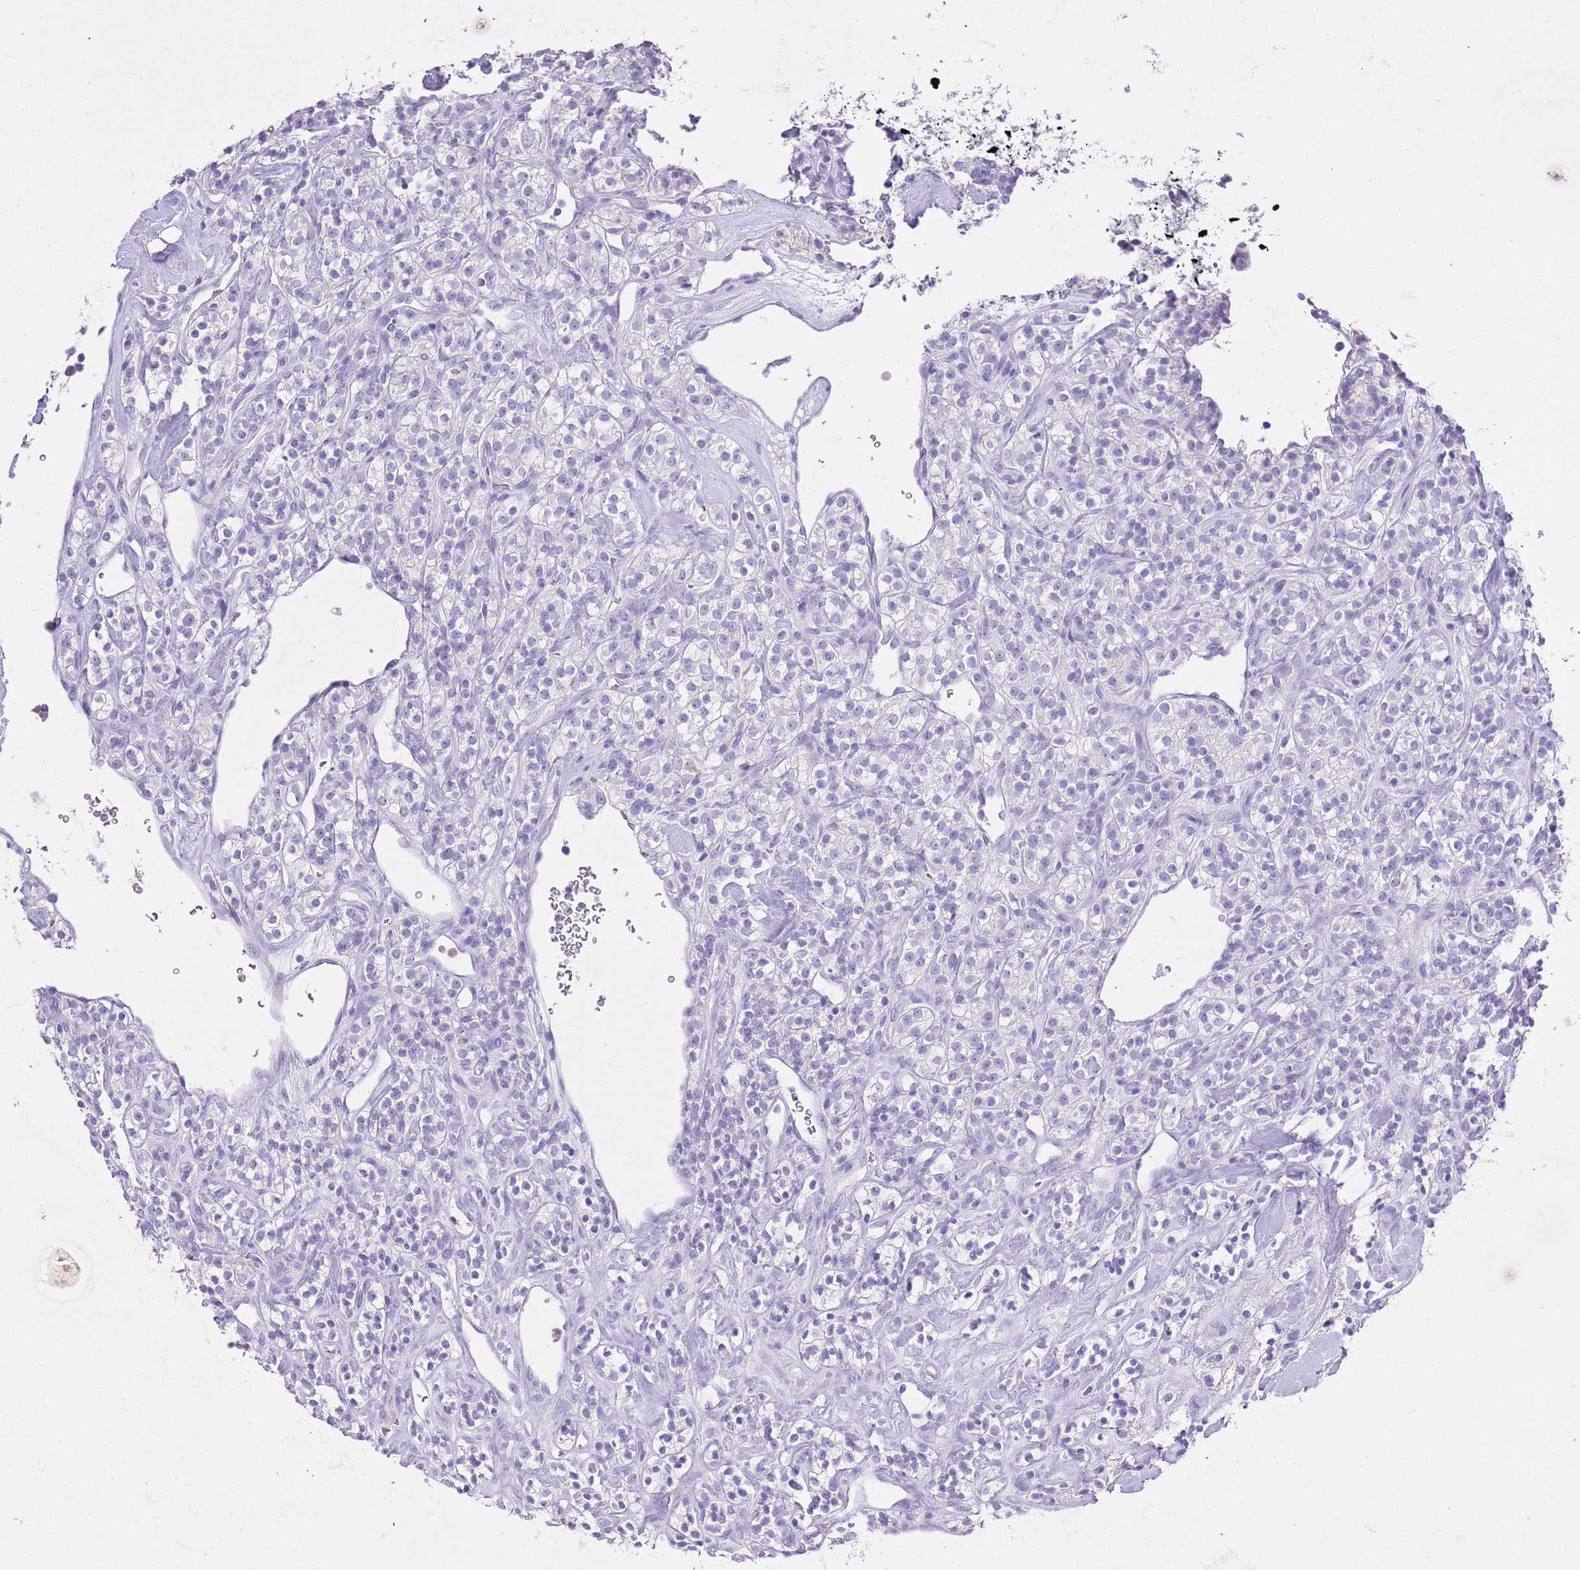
{"staining": {"intensity": "negative", "quantity": "none", "location": "none"}, "tissue": "renal cancer", "cell_type": "Tumor cells", "image_type": "cancer", "snomed": [{"axis": "morphology", "description": "Adenocarcinoma, NOS"}, {"axis": "topography", "description": "Kidney"}], "caption": "This is an IHC histopathology image of adenocarcinoma (renal). There is no positivity in tumor cells.", "gene": "OR2Z1", "patient": {"sex": "male", "age": 77}}